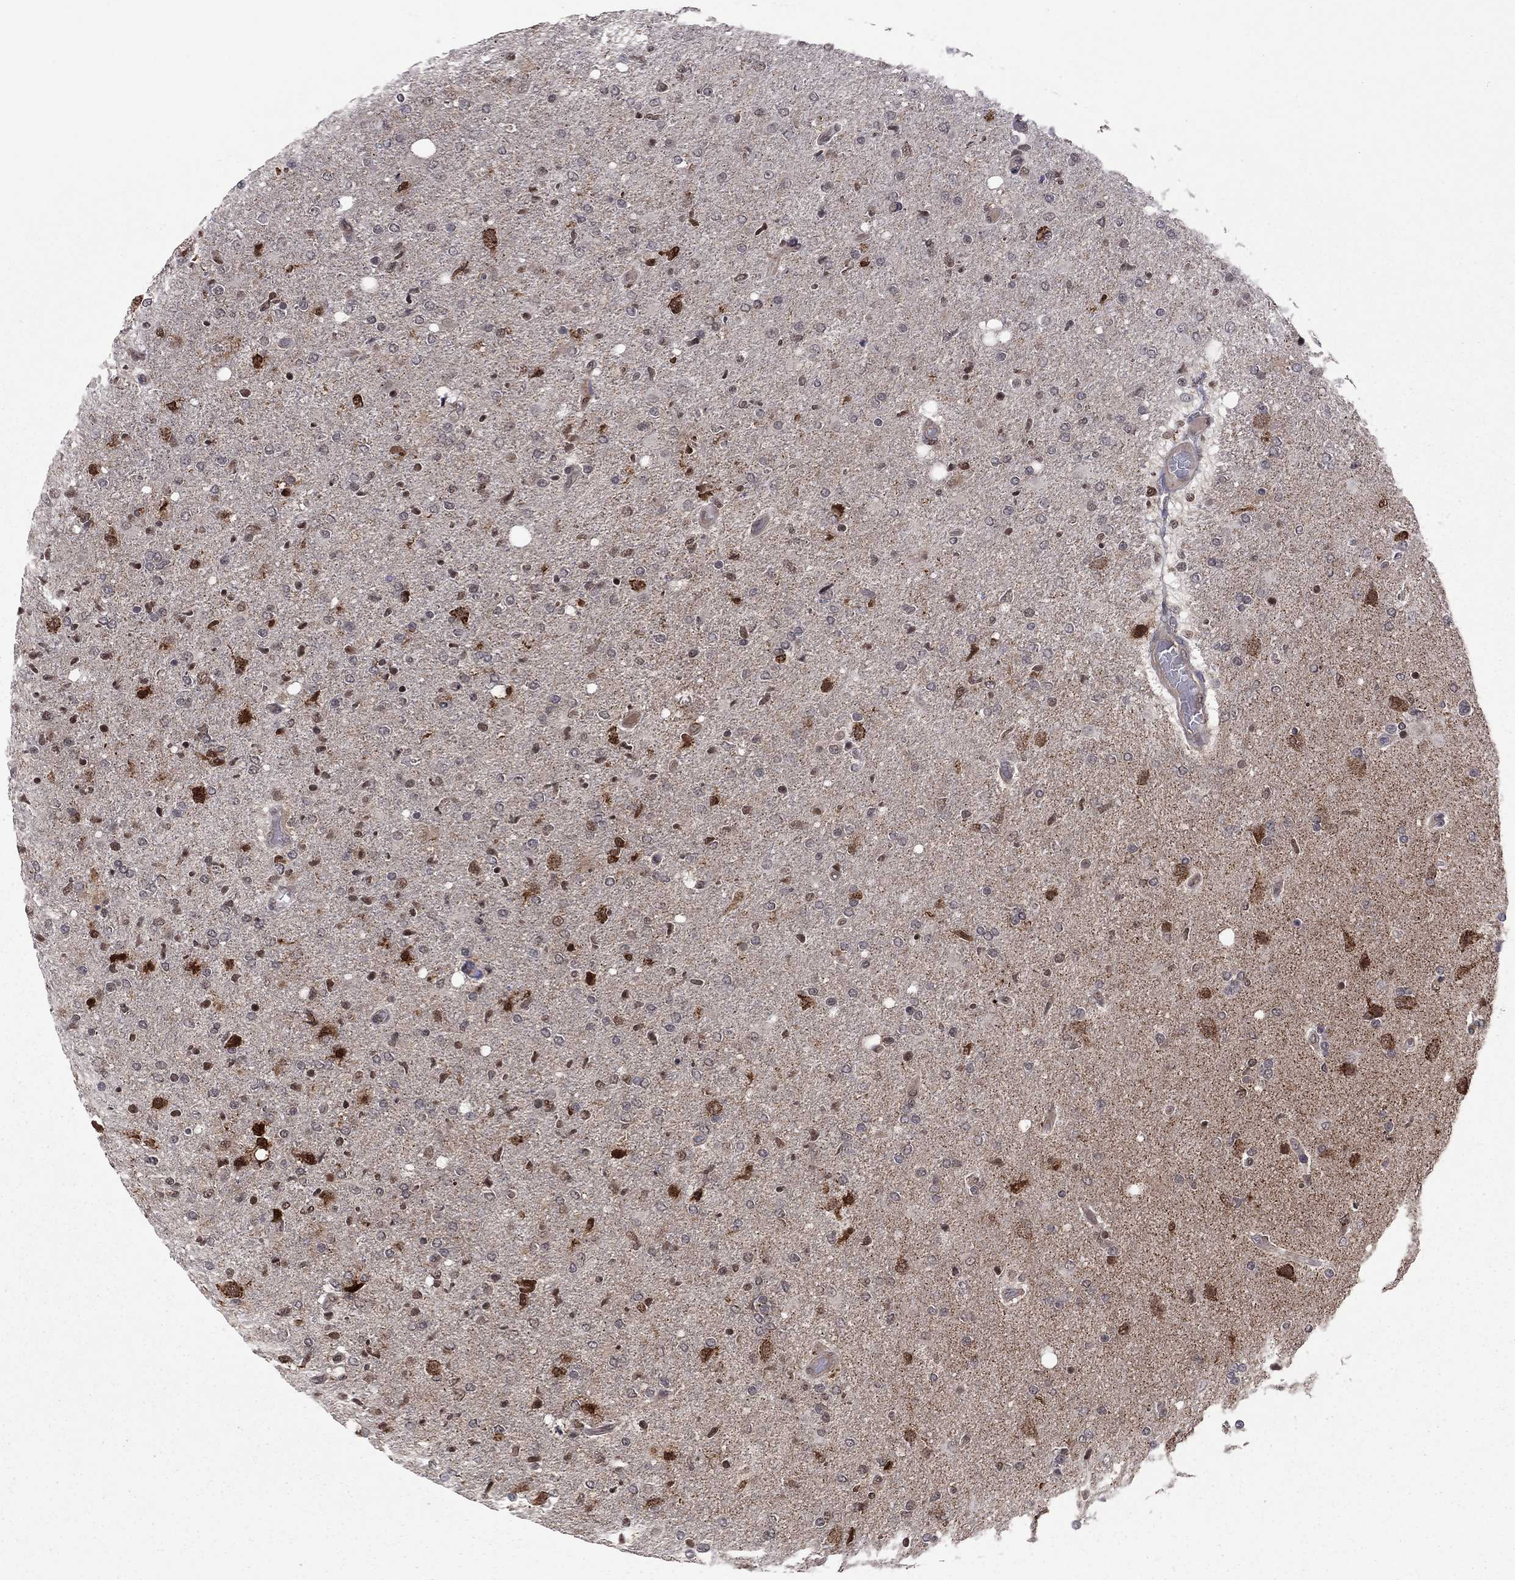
{"staining": {"intensity": "negative", "quantity": "none", "location": "none"}, "tissue": "glioma", "cell_type": "Tumor cells", "image_type": "cancer", "snomed": [{"axis": "morphology", "description": "Glioma, malignant, High grade"}, {"axis": "topography", "description": "Cerebral cortex"}], "caption": "The IHC histopathology image has no significant expression in tumor cells of high-grade glioma (malignant) tissue.", "gene": "GPAA1", "patient": {"sex": "male", "age": 70}}